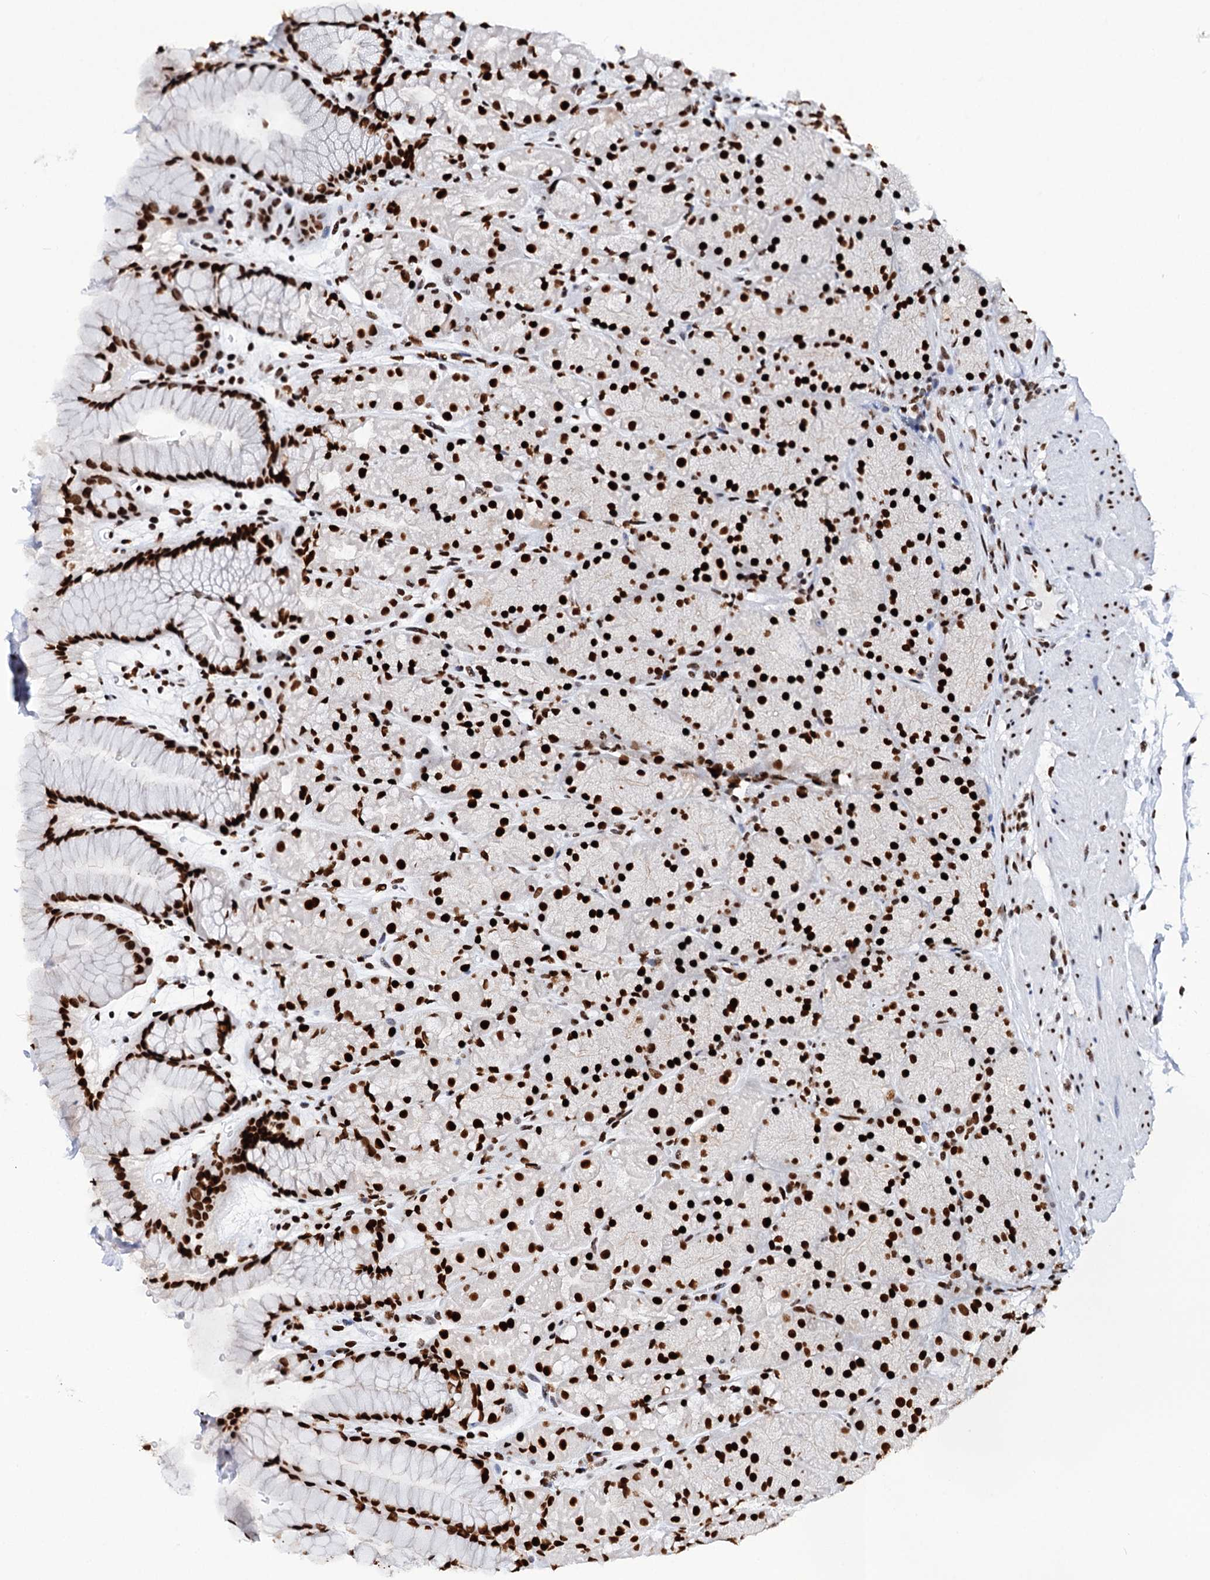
{"staining": {"intensity": "strong", "quantity": ">75%", "location": "nuclear"}, "tissue": "stomach", "cell_type": "Glandular cells", "image_type": "normal", "snomed": [{"axis": "morphology", "description": "Normal tissue, NOS"}, {"axis": "topography", "description": "Stomach, upper"}, {"axis": "topography", "description": "Stomach, lower"}], "caption": "The image displays staining of normal stomach, revealing strong nuclear protein positivity (brown color) within glandular cells. The staining was performed using DAB, with brown indicating positive protein expression. Nuclei are stained blue with hematoxylin.", "gene": "MATR3", "patient": {"sex": "male", "age": 67}}